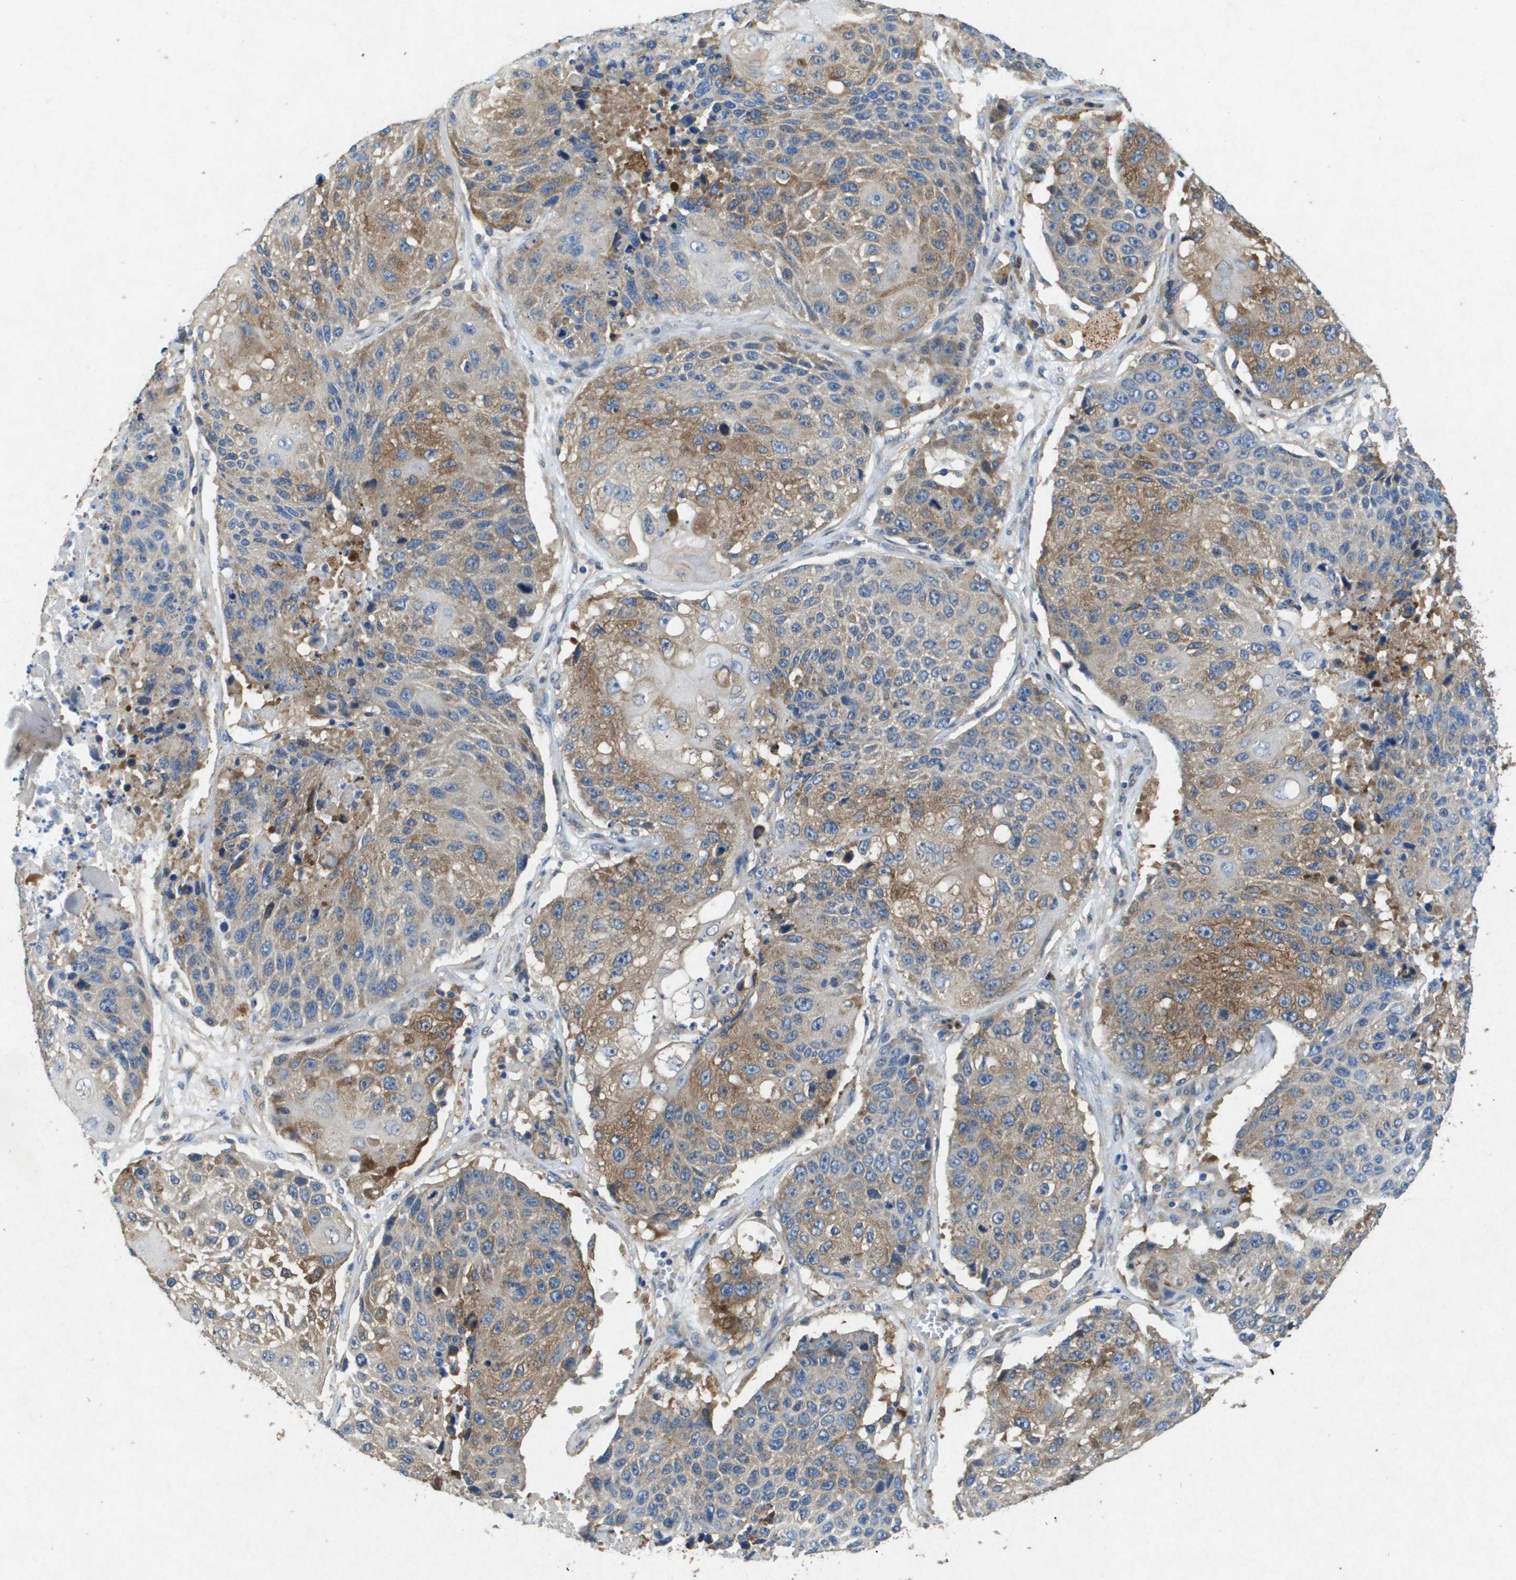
{"staining": {"intensity": "moderate", "quantity": "25%-75%", "location": "cytoplasmic/membranous"}, "tissue": "lung cancer", "cell_type": "Tumor cells", "image_type": "cancer", "snomed": [{"axis": "morphology", "description": "Squamous cell carcinoma, NOS"}, {"axis": "topography", "description": "Lung"}], "caption": "This is an image of immunohistochemistry (IHC) staining of lung cancer, which shows moderate expression in the cytoplasmic/membranous of tumor cells.", "gene": "PTPRT", "patient": {"sex": "male", "age": 61}}